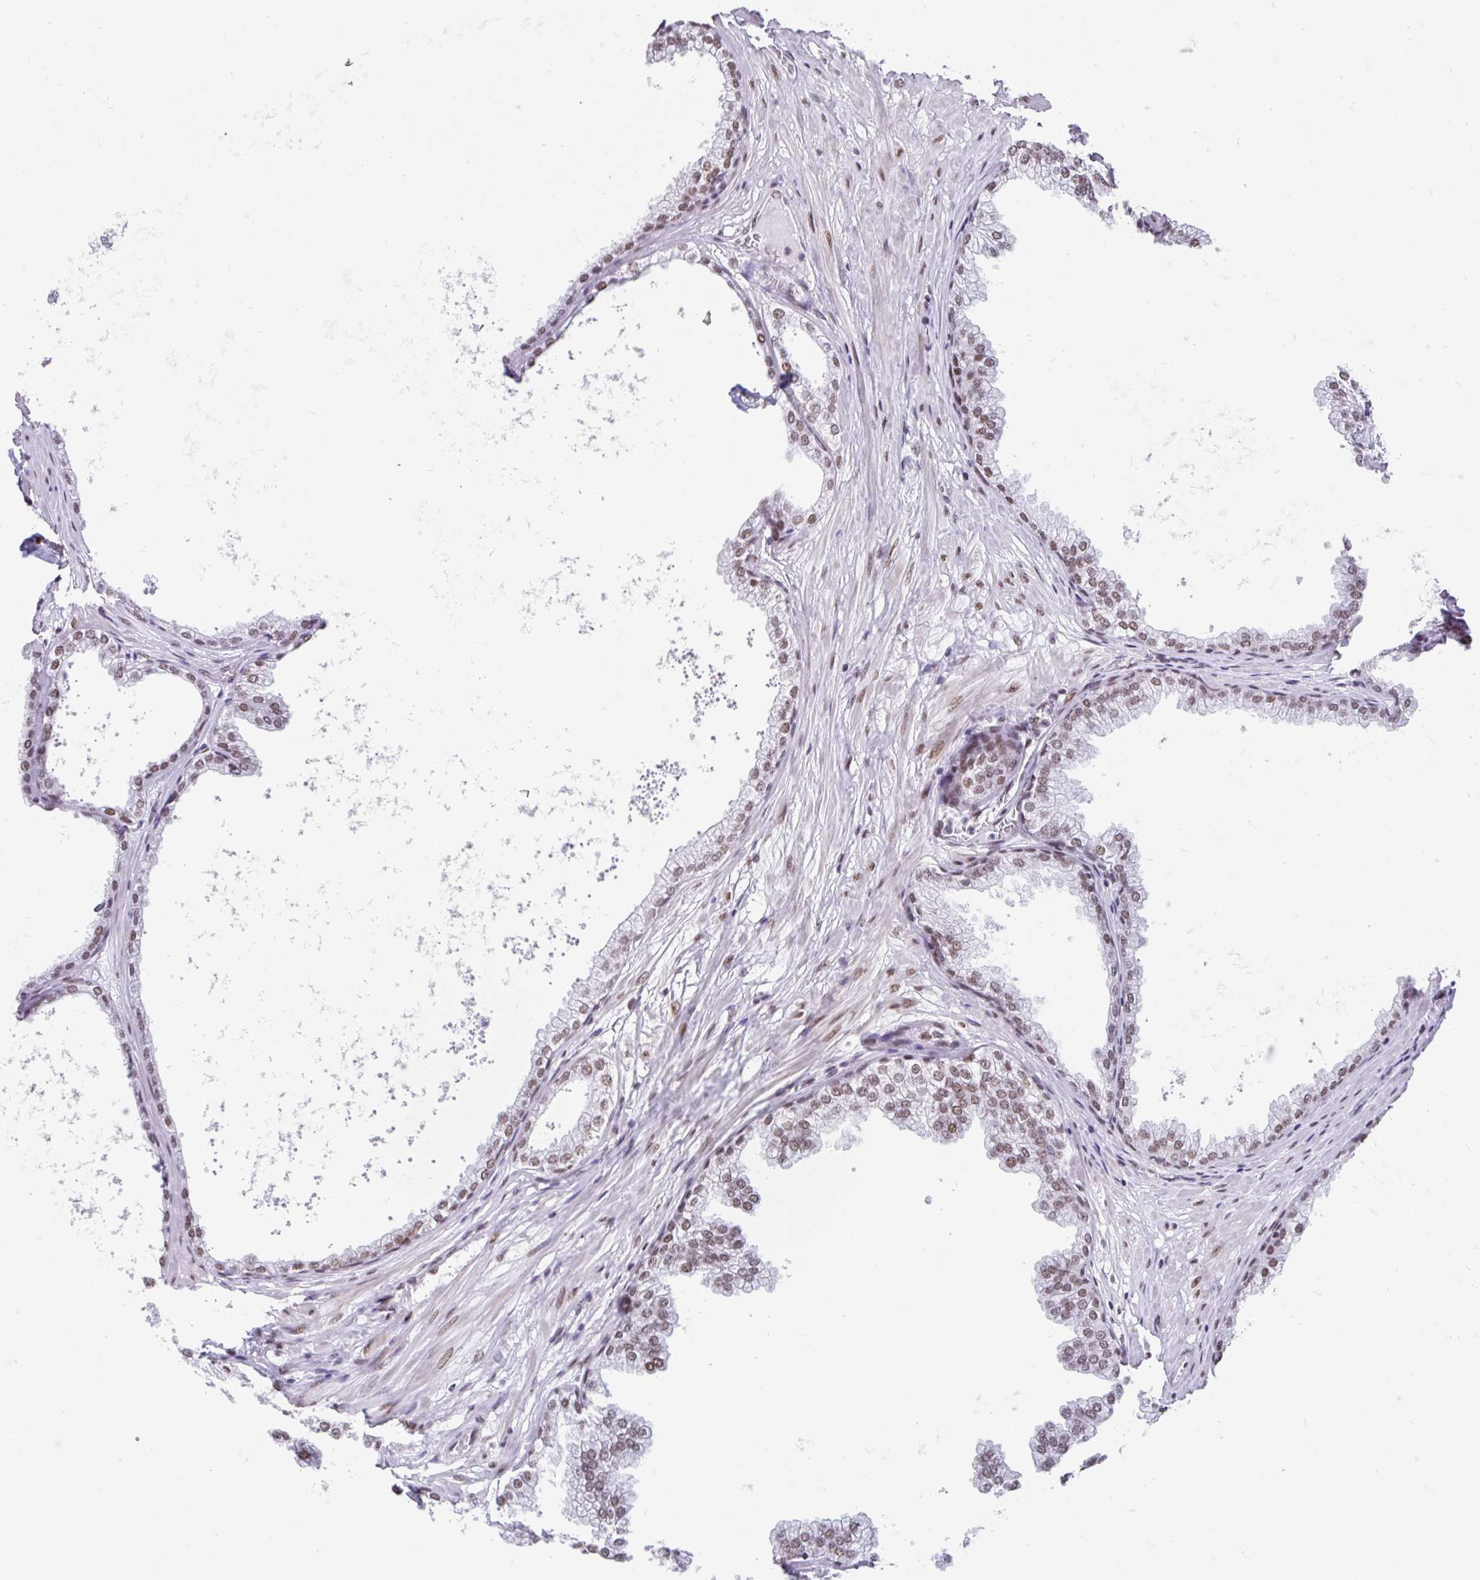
{"staining": {"intensity": "strong", "quantity": "25%-75%", "location": "nuclear"}, "tissue": "prostate", "cell_type": "Glandular cells", "image_type": "normal", "snomed": [{"axis": "morphology", "description": "Normal tissue, NOS"}, {"axis": "topography", "description": "Prostate"}], "caption": "Glandular cells exhibit high levels of strong nuclear positivity in approximately 25%-75% of cells in normal prostate. (IHC, brightfield microscopy, high magnification).", "gene": "KHDRBS1", "patient": {"sex": "male", "age": 37}}